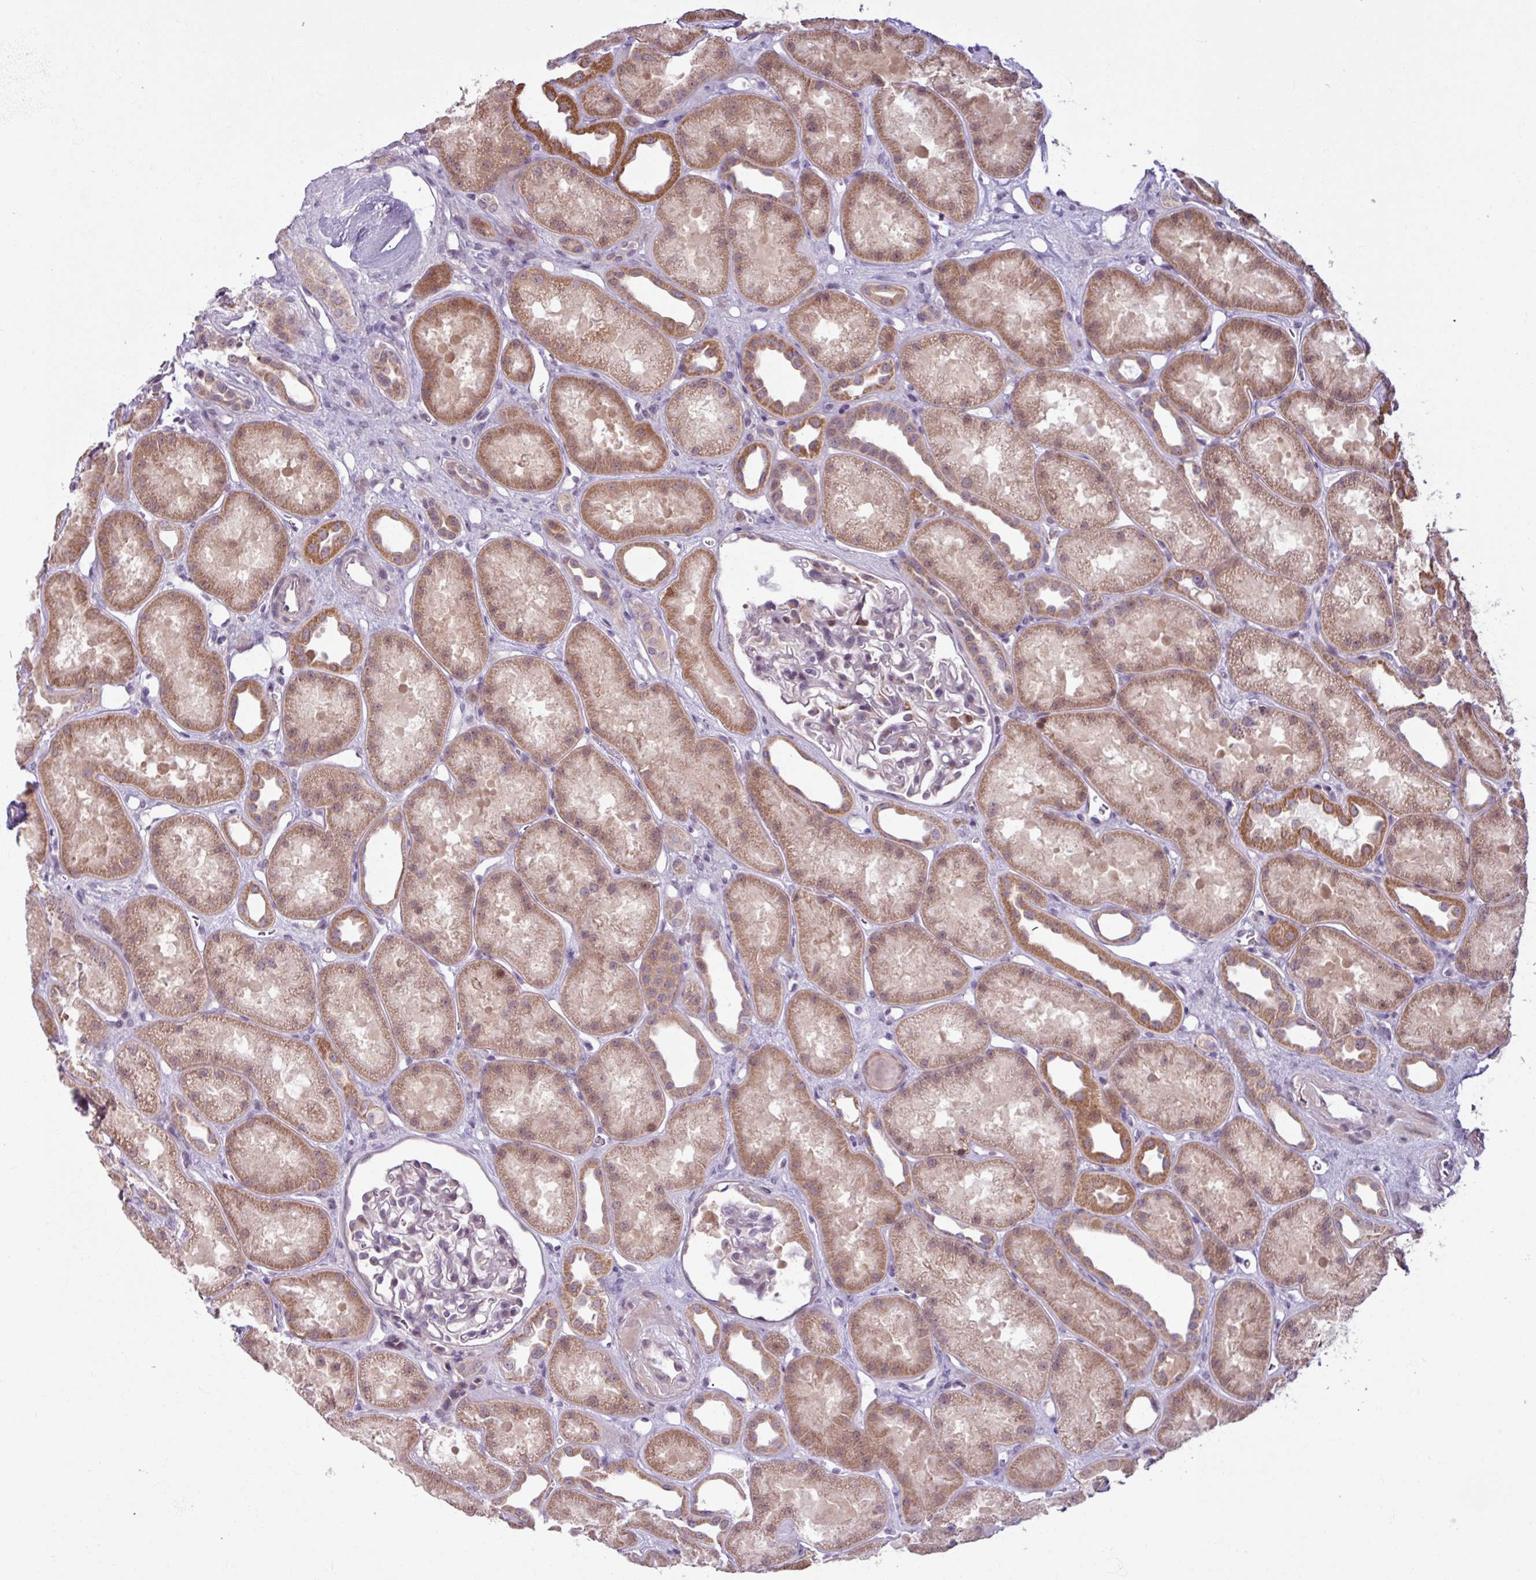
{"staining": {"intensity": "weak", "quantity": "<25%", "location": "cytoplasmic/membranous,nuclear"}, "tissue": "kidney", "cell_type": "Cells in glomeruli", "image_type": "normal", "snomed": [{"axis": "morphology", "description": "Normal tissue, NOS"}, {"axis": "topography", "description": "Kidney"}], "caption": "This is an immunohistochemistry image of benign kidney. There is no staining in cells in glomeruli.", "gene": "OGFOD3", "patient": {"sex": "male", "age": 61}}